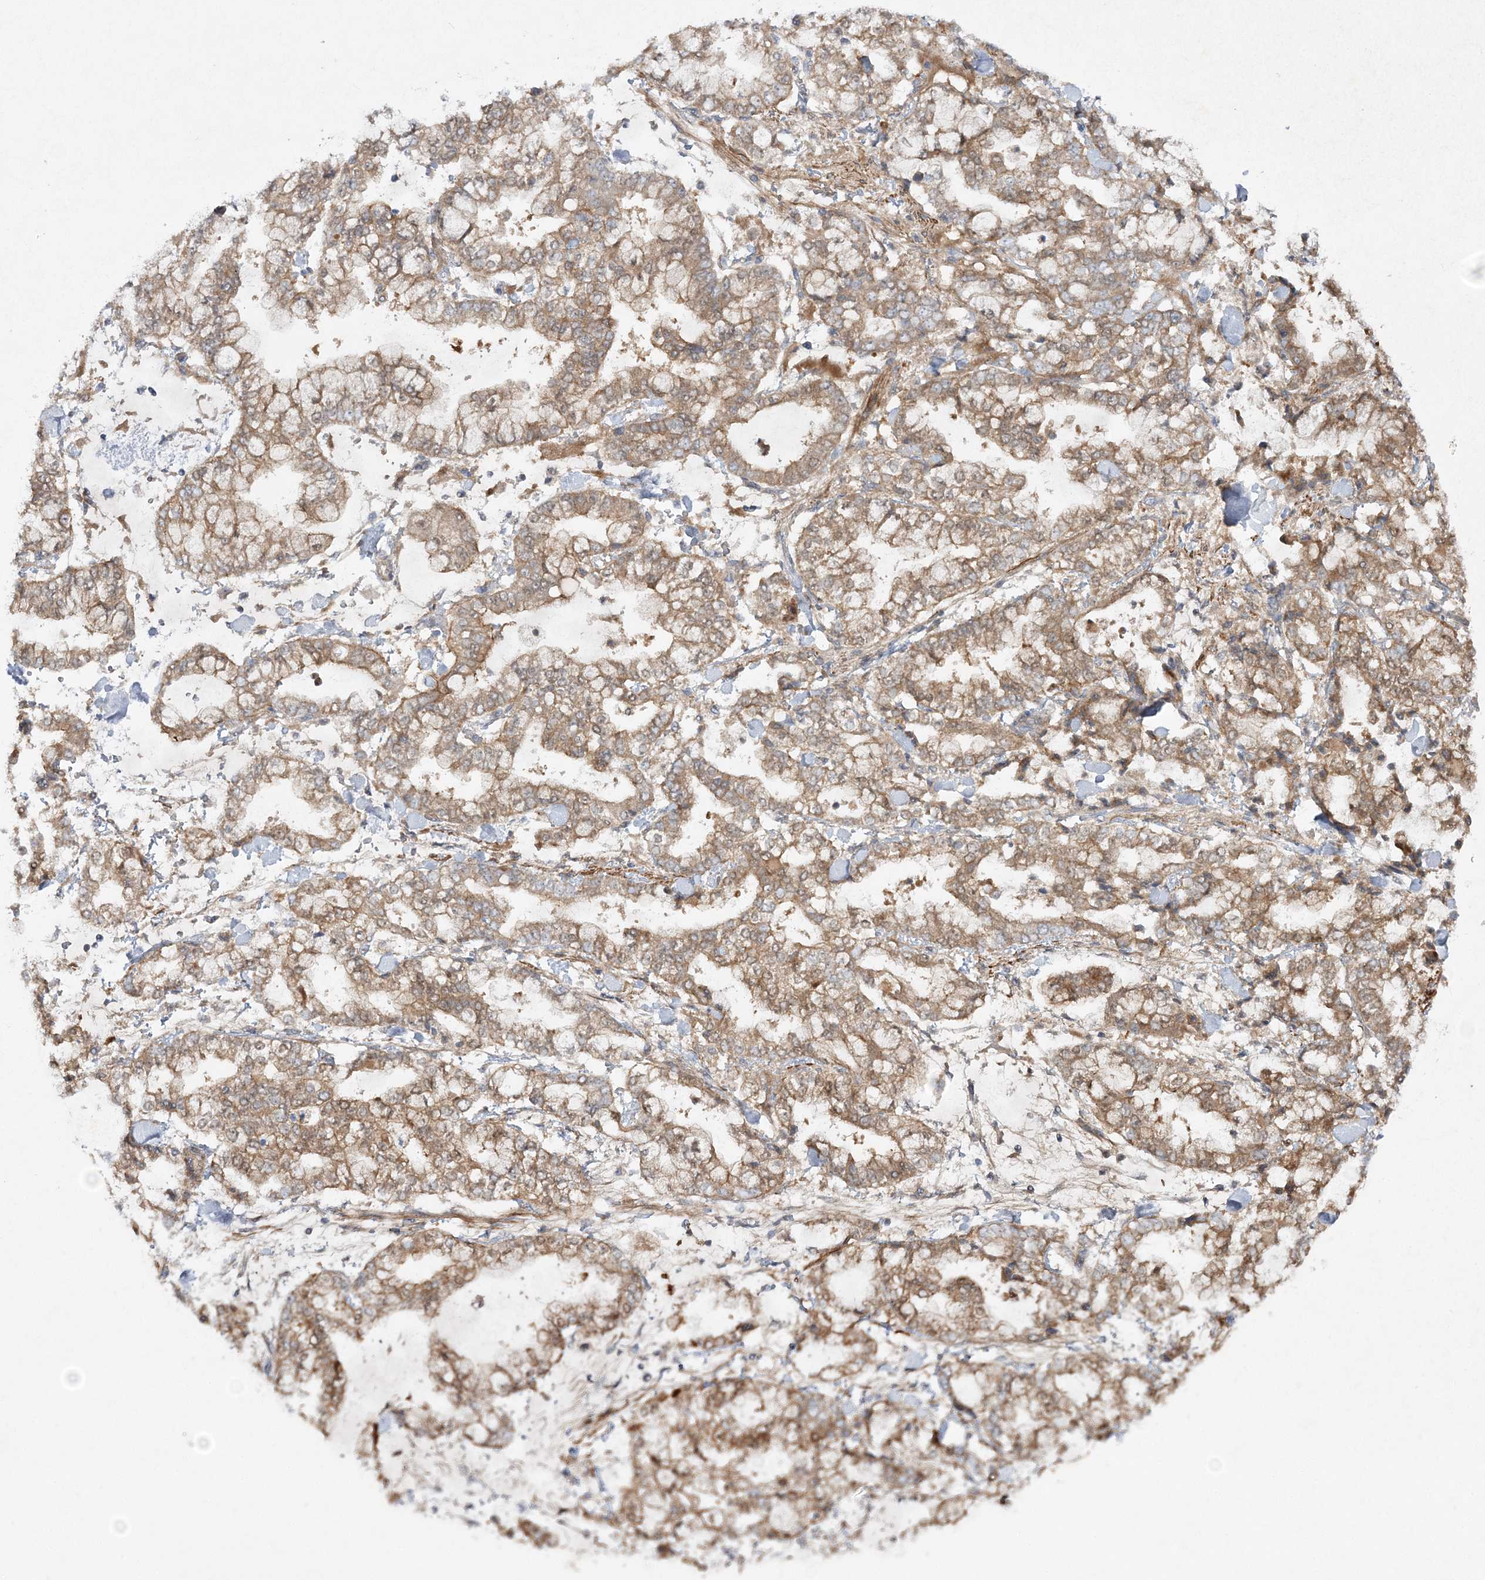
{"staining": {"intensity": "moderate", "quantity": ">75%", "location": "cytoplasmic/membranous"}, "tissue": "stomach cancer", "cell_type": "Tumor cells", "image_type": "cancer", "snomed": [{"axis": "morphology", "description": "Normal tissue, NOS"}, {"axis": "morphology", "description": "Adenocarcinoma, NOS"}, {"axis": "topography", "description": "Stomach, upper"}, {"axis": "topography", "description": "Stomach"}], "caption": "About >75% of tumor cells in human stomach cancer show moderate cytoplasmic/membranous protein staining as visualized by brown immunohistochemical staining.", "gene": "MOCS2", "patient": {"sex": "male", "age": 76}}